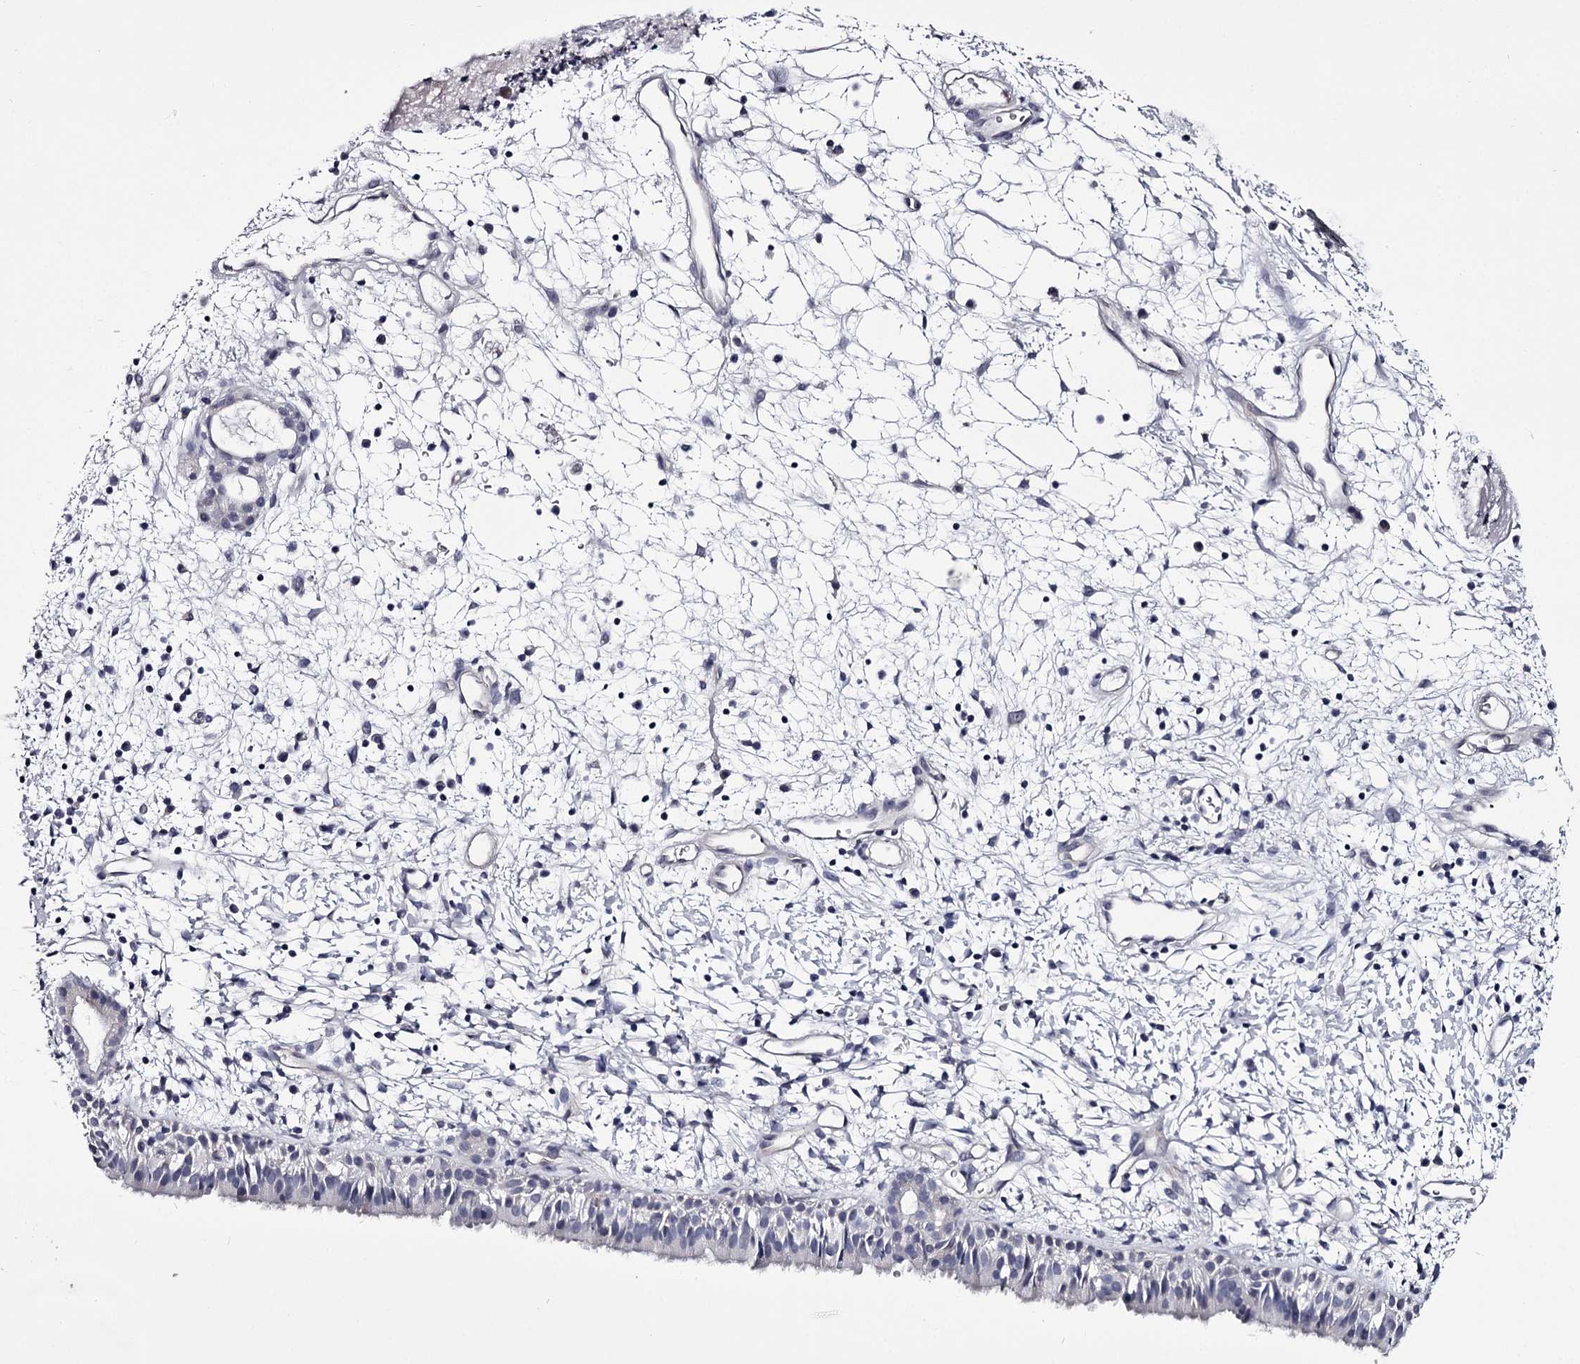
{"staining": {"intensity": "negative", "quantity": "none", "location": "none"}, "tissue": "nasopharynx", "cell_type": "Respiratory epithelial cells", "image_type": "normal", "snomed": [{"axis": "morphology", "description": "Normal tissue, NOS"}, {"axis": "topography", "description": "Nasopharynx"}], "caption": "DAB immunohistochemical staining of normal human nasopharynx reveals no significant positivity in respiratory epithelial cells.", "gene": "GSTO1", "patient": {"sex": "male", "age": 22}}